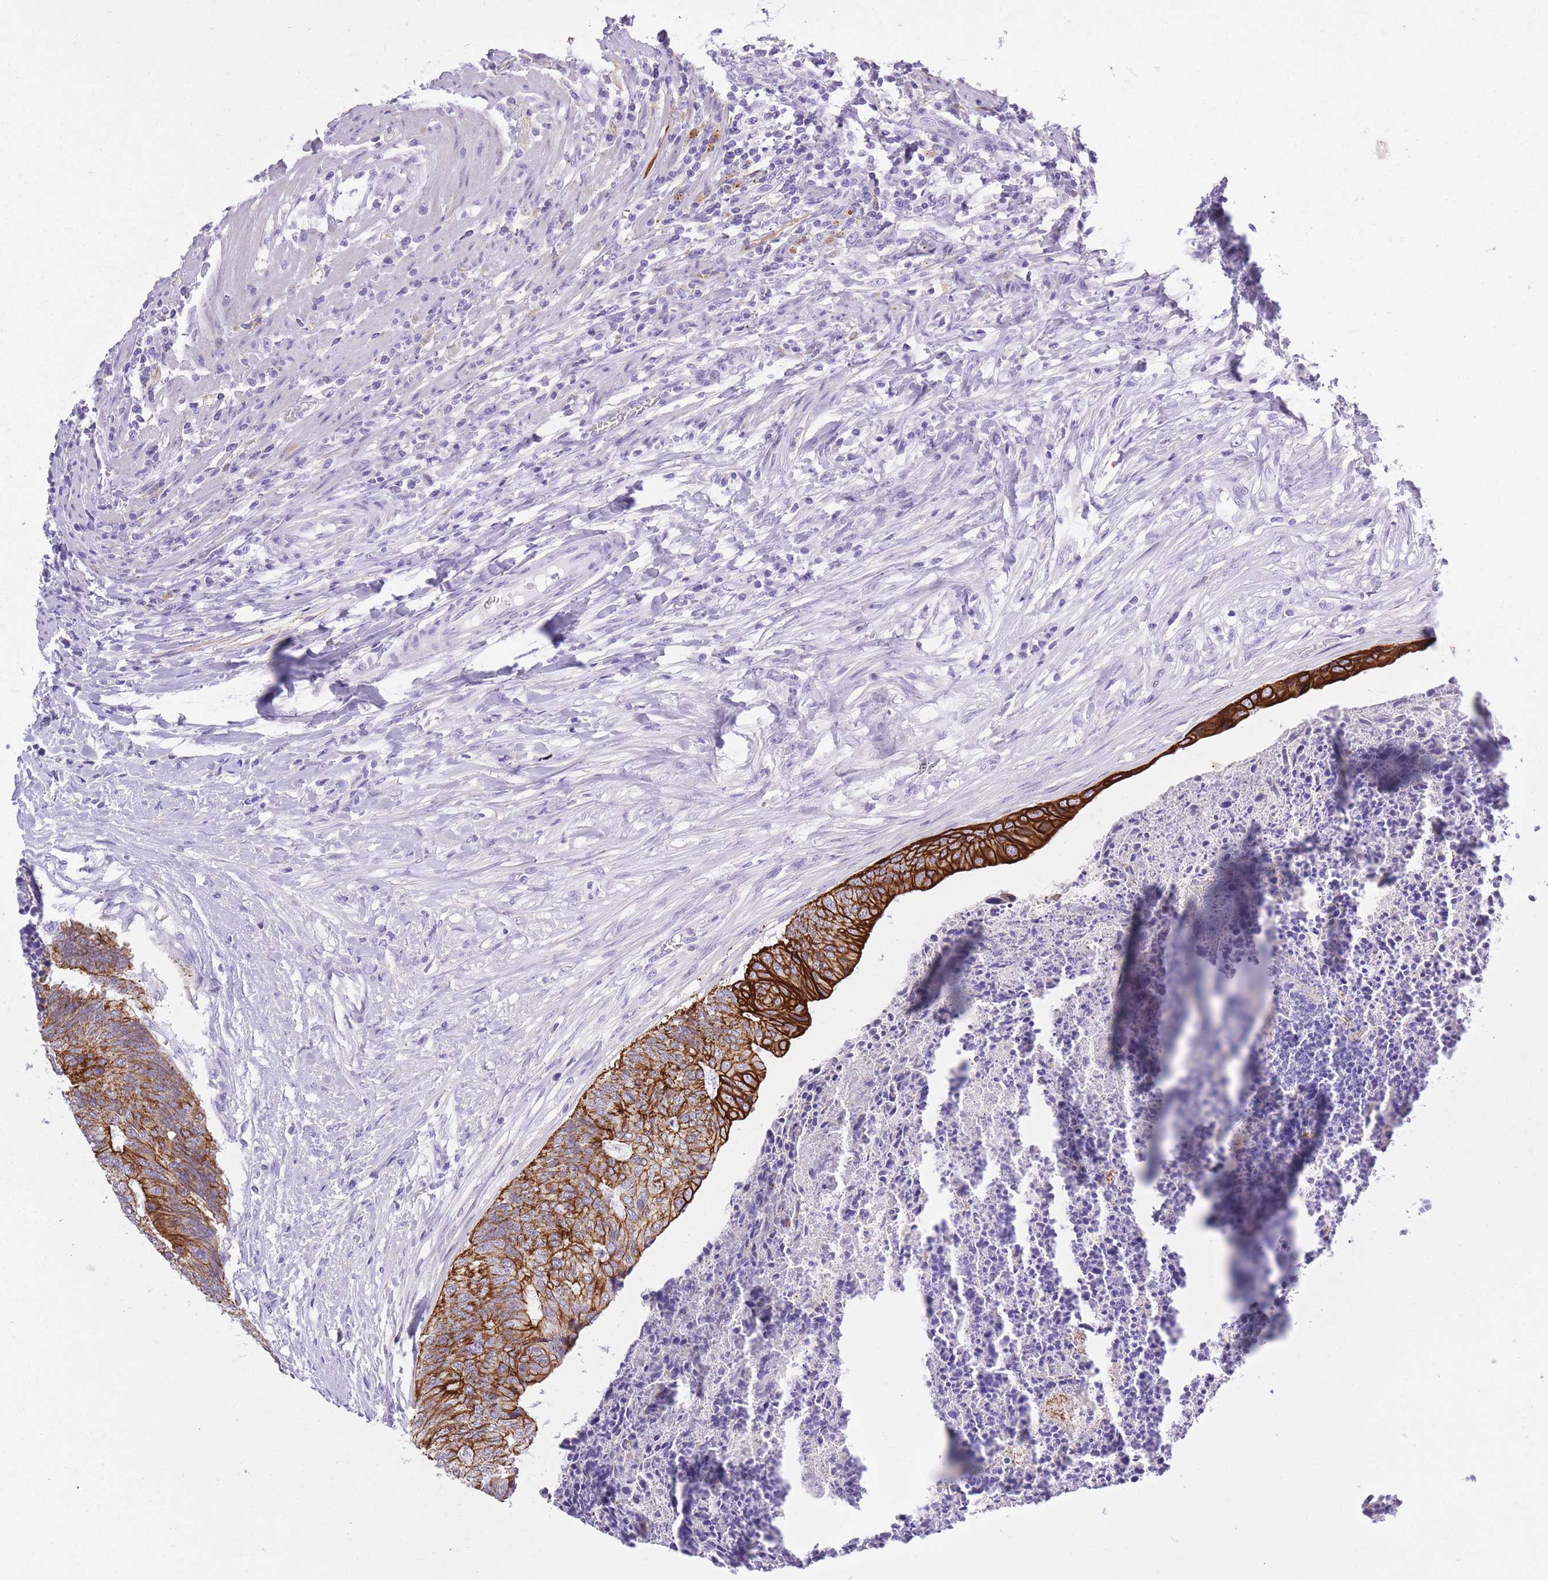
{"staining": {"intensity": "strong", "quantity": ">75%", "location": "cytoplasmic/membranous"}, "tissue": "colorectal cancer", "cell_type": "Tumor cells", "image_type": "cancer", "snomed": [{"axis": "morphology", "description": "Adenocarcinoma, NOS"}, {"axis": "topography", "description": "Colon"}], "caption": "A high-resolution image shows immunohistochemistry staining of adenocarcinoma (colorectal), which demonstrates strong cytoplasmic/membranous staining in approximately >75% of tumor cells. (Brightfield microscopy of DAB IHC at high magnification).", "gene": "RADX", "patient": {"sex": "female", "age": 67}}